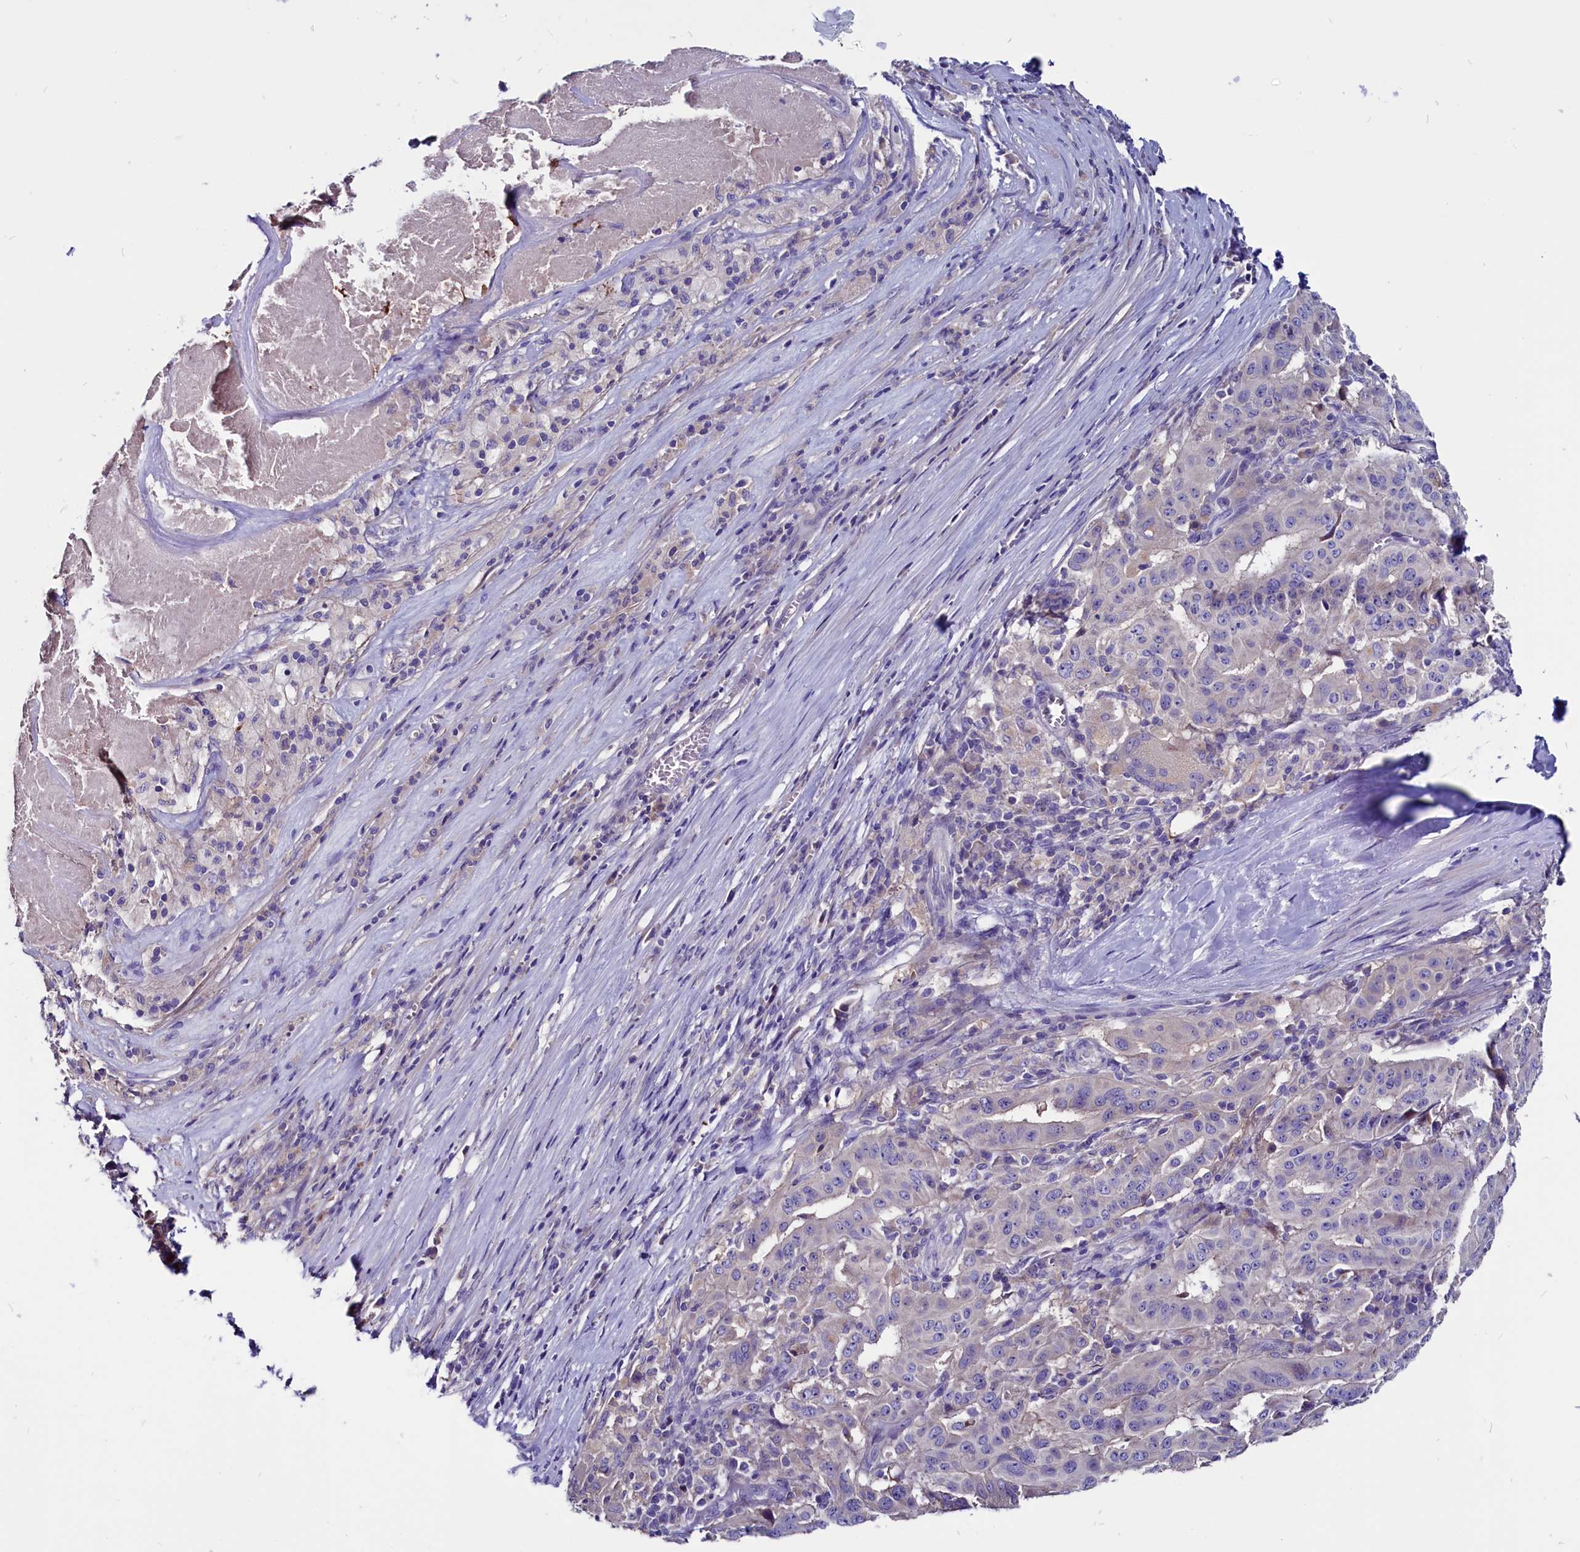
{"staining": {"intensity": "negative", "quantity": "none", "location": "none"}, "tissue": "pancreatic cancer", "cell_type": "Tumor cells", "image_type": "cancer", "snomed": [{"axis": "morphology", "description": "Adenocarcinoma, NOS"}, {"axis": "topography", "description": "Pancreas"}], "caption": "The photomicrograph exhibits no staining of tumor cells in pancreatic adenocarcinoma. Nuclei are stained in blue.", "gene": "CCBE1", "patient": {"sex": "male", "age": 63}}